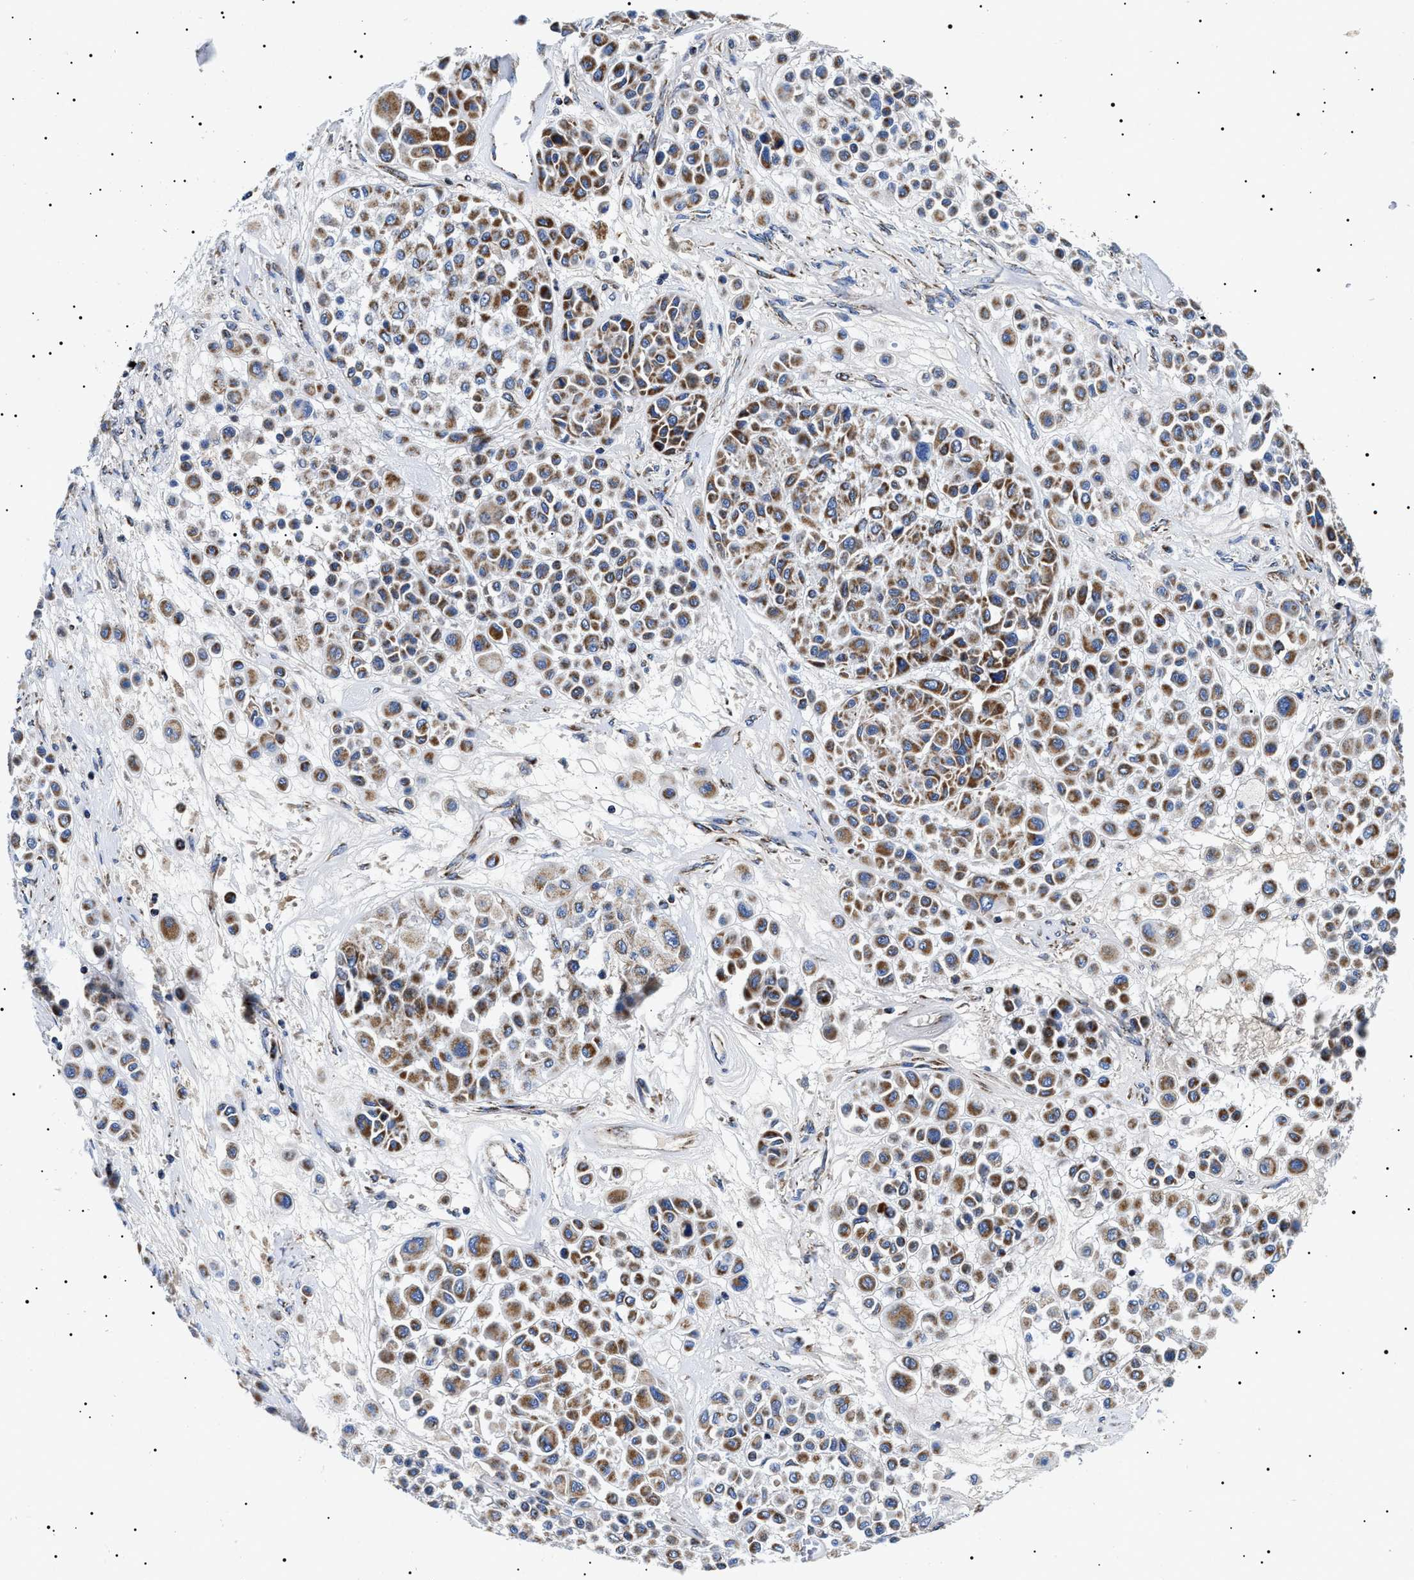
{"staining": {"intensity": "strong", "quantity": ">75%", "location": "cytoplasmic/membranous"}, "tissue": "melanoma", "cell_type": "Tumor cells", "image_type": "cancer", "snomed": [{"axis": "morphology", "description": "Malignant melanoma, Metastatic site"}, {"axis": "topography", "description": "Soft tissue"}], "caption": "Malignant melanoma (metastatic site) was stained to show a protein in brown. There is high levels of strong cytoplasmic/membranous expression in about >75% of tumor cells.", "gene": "CHRDL2", "patient": {"sex": "male", "age": 41}}